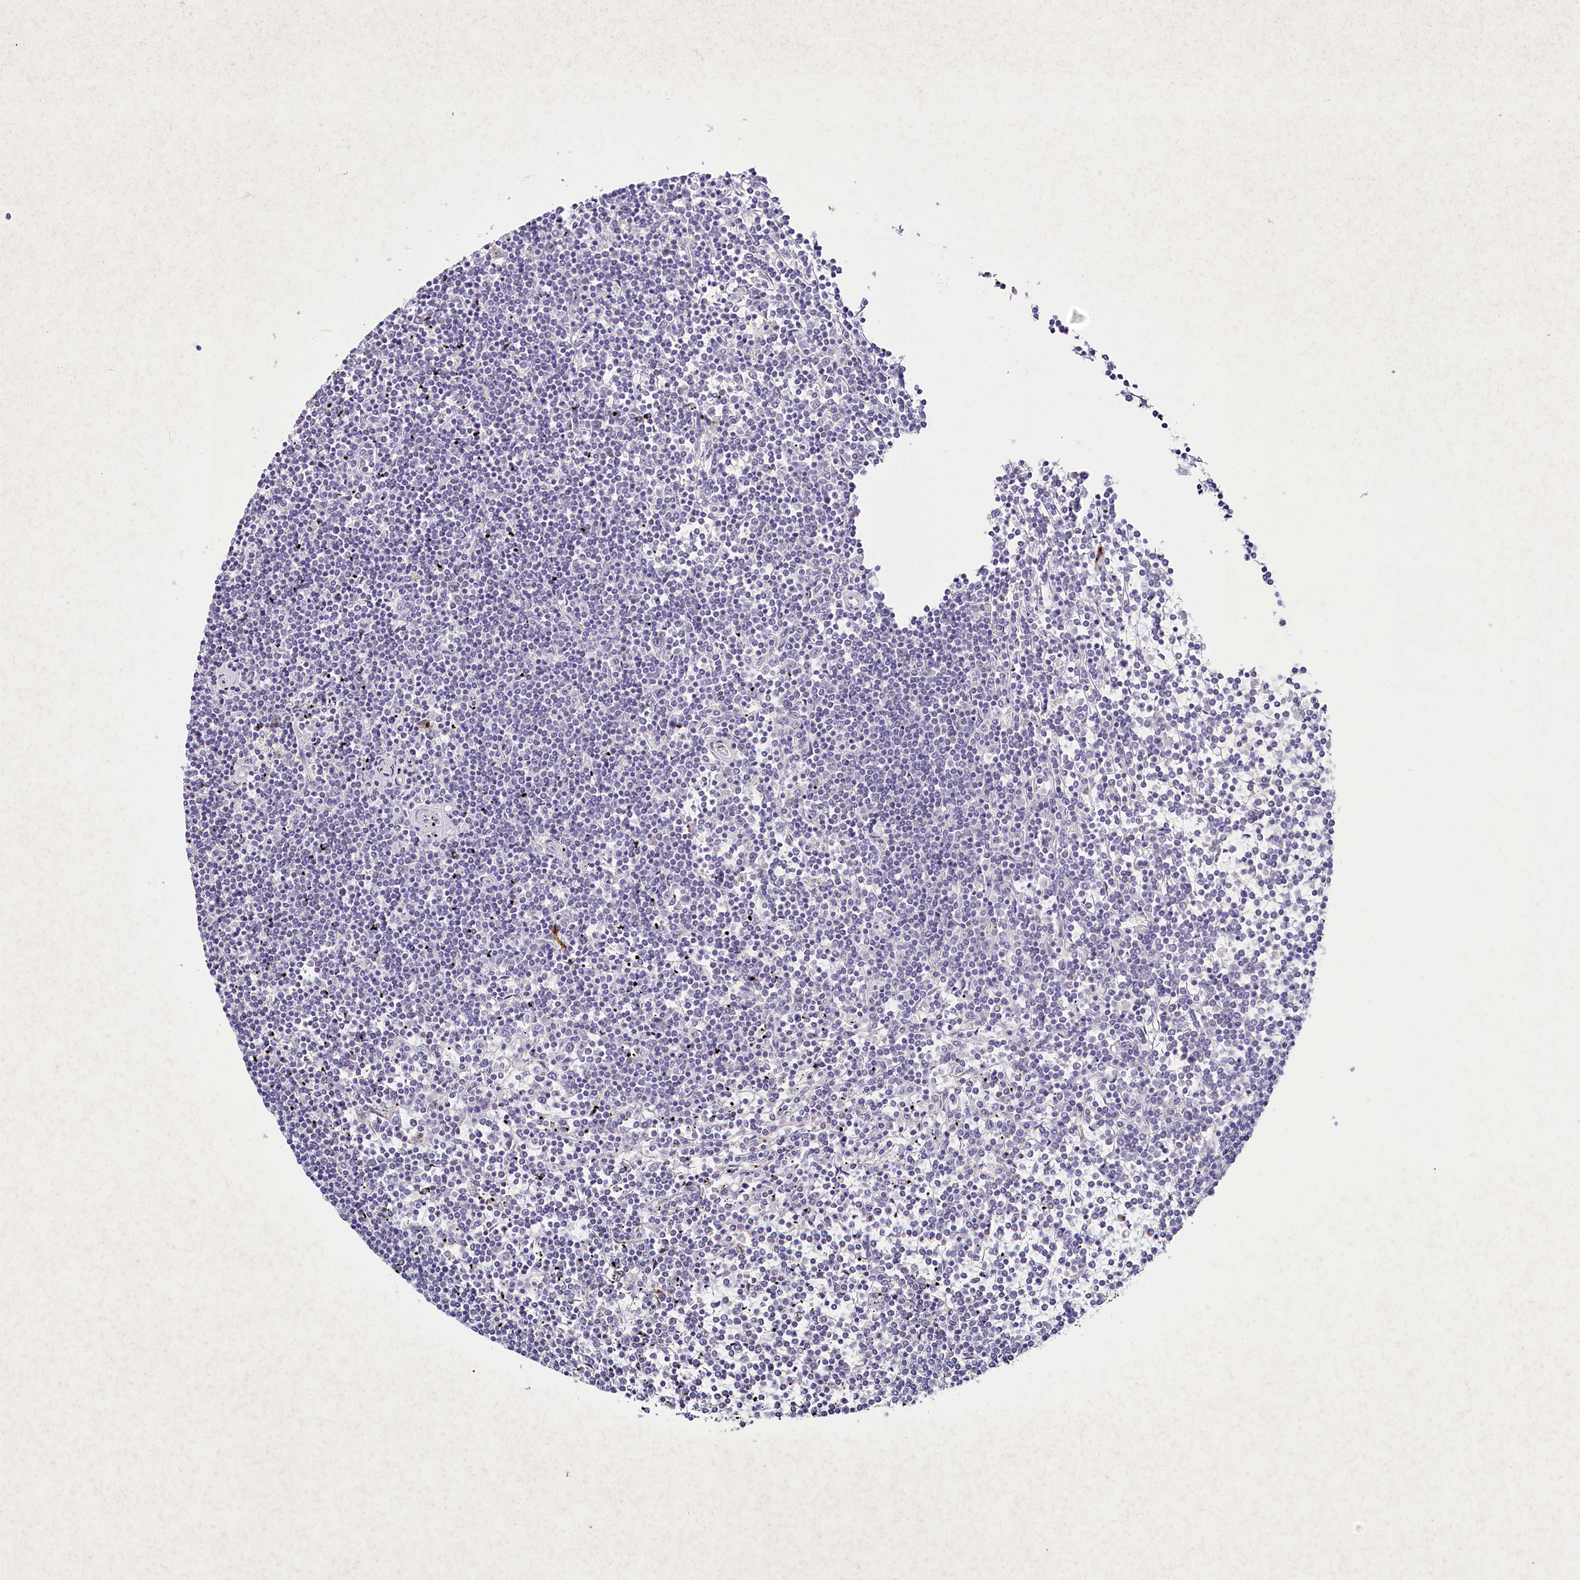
{"staining": {"intensity": "negative", "quantity": "none", "location": "none"}, "tissue": "lymphoma", "cell_type": "Tumor cells", "image_type": "cancer", "snomed": [{"axis": "morphology", "description": "Malignant lymphoma, non-Hodgkin's type, Low grade"}, {"axis": "topography", "description": "Spleen"}], "caption": "Immunohistochemistry of low-grade malignant lymphoma, non-Hodgkin's type demonstrates no staining in tumor cells. The staining is performed using DAB (3,3'-diaminobenzidine) brown chromogen with nuclei counter-stained in using hematoxylin.", "gene": "CLEC4M", "patient": {"sex": "female", "age": 19}}